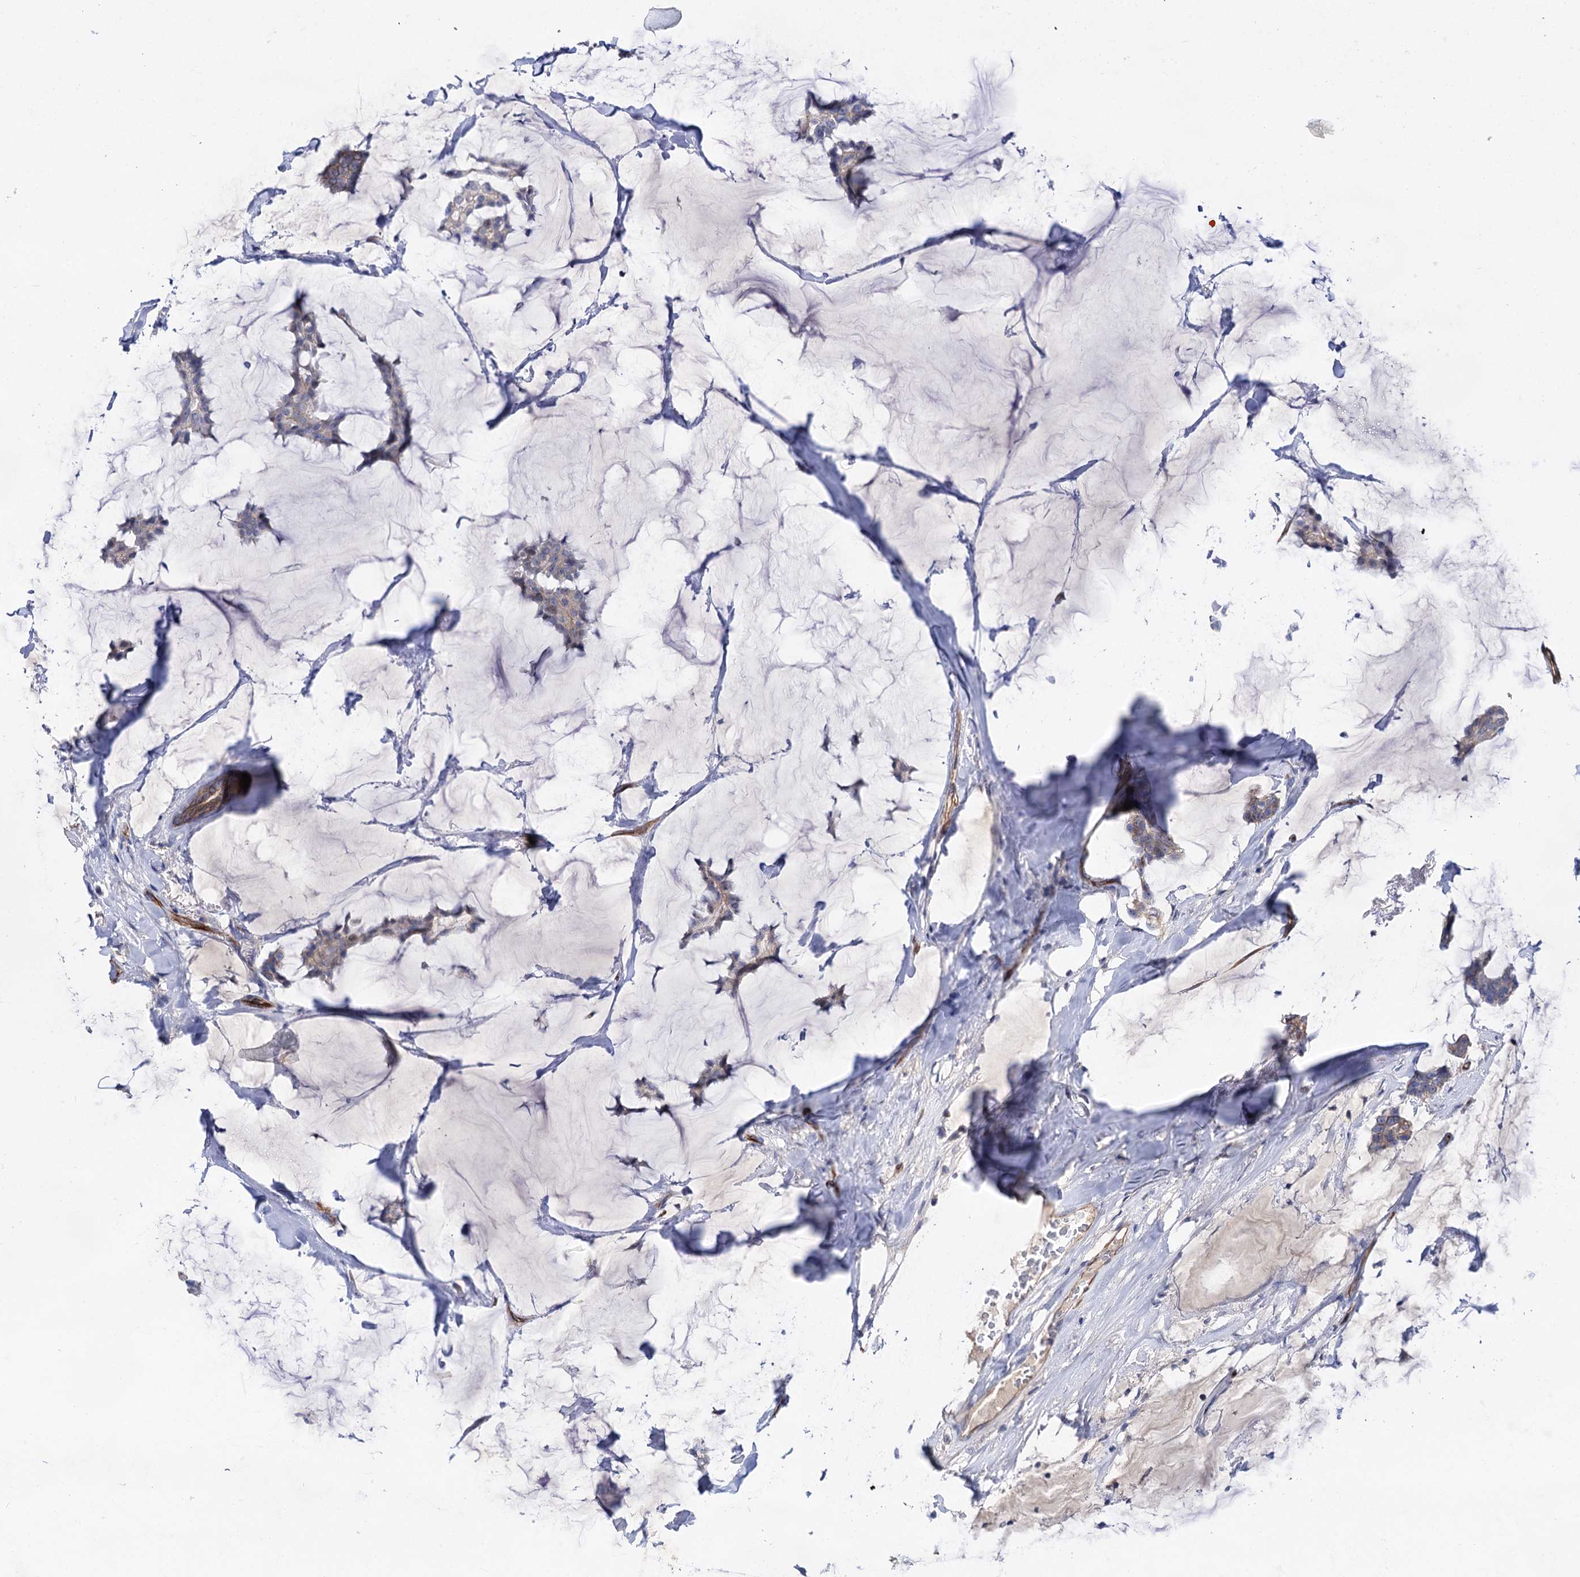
{"staining": {"intensity": "negative", "quantity": "none", "location": "none"}, "tissue": "breast cancer", "cell_type": "Tumor cells", "image_type": "cancer", "snomed": [{"axis": "morphology", "description": "Duct carcinoma"}, {"axis": "topography", "description": "Breast"}], "caption": "A high-resolution histopathology image shows immunohistochemistry staining of breast infiltrating ductal carcinoma, which displays no significant staining in tumor cells.", "gene": "ABLIM1", "patient": {"sex": "female", "age": 93}}